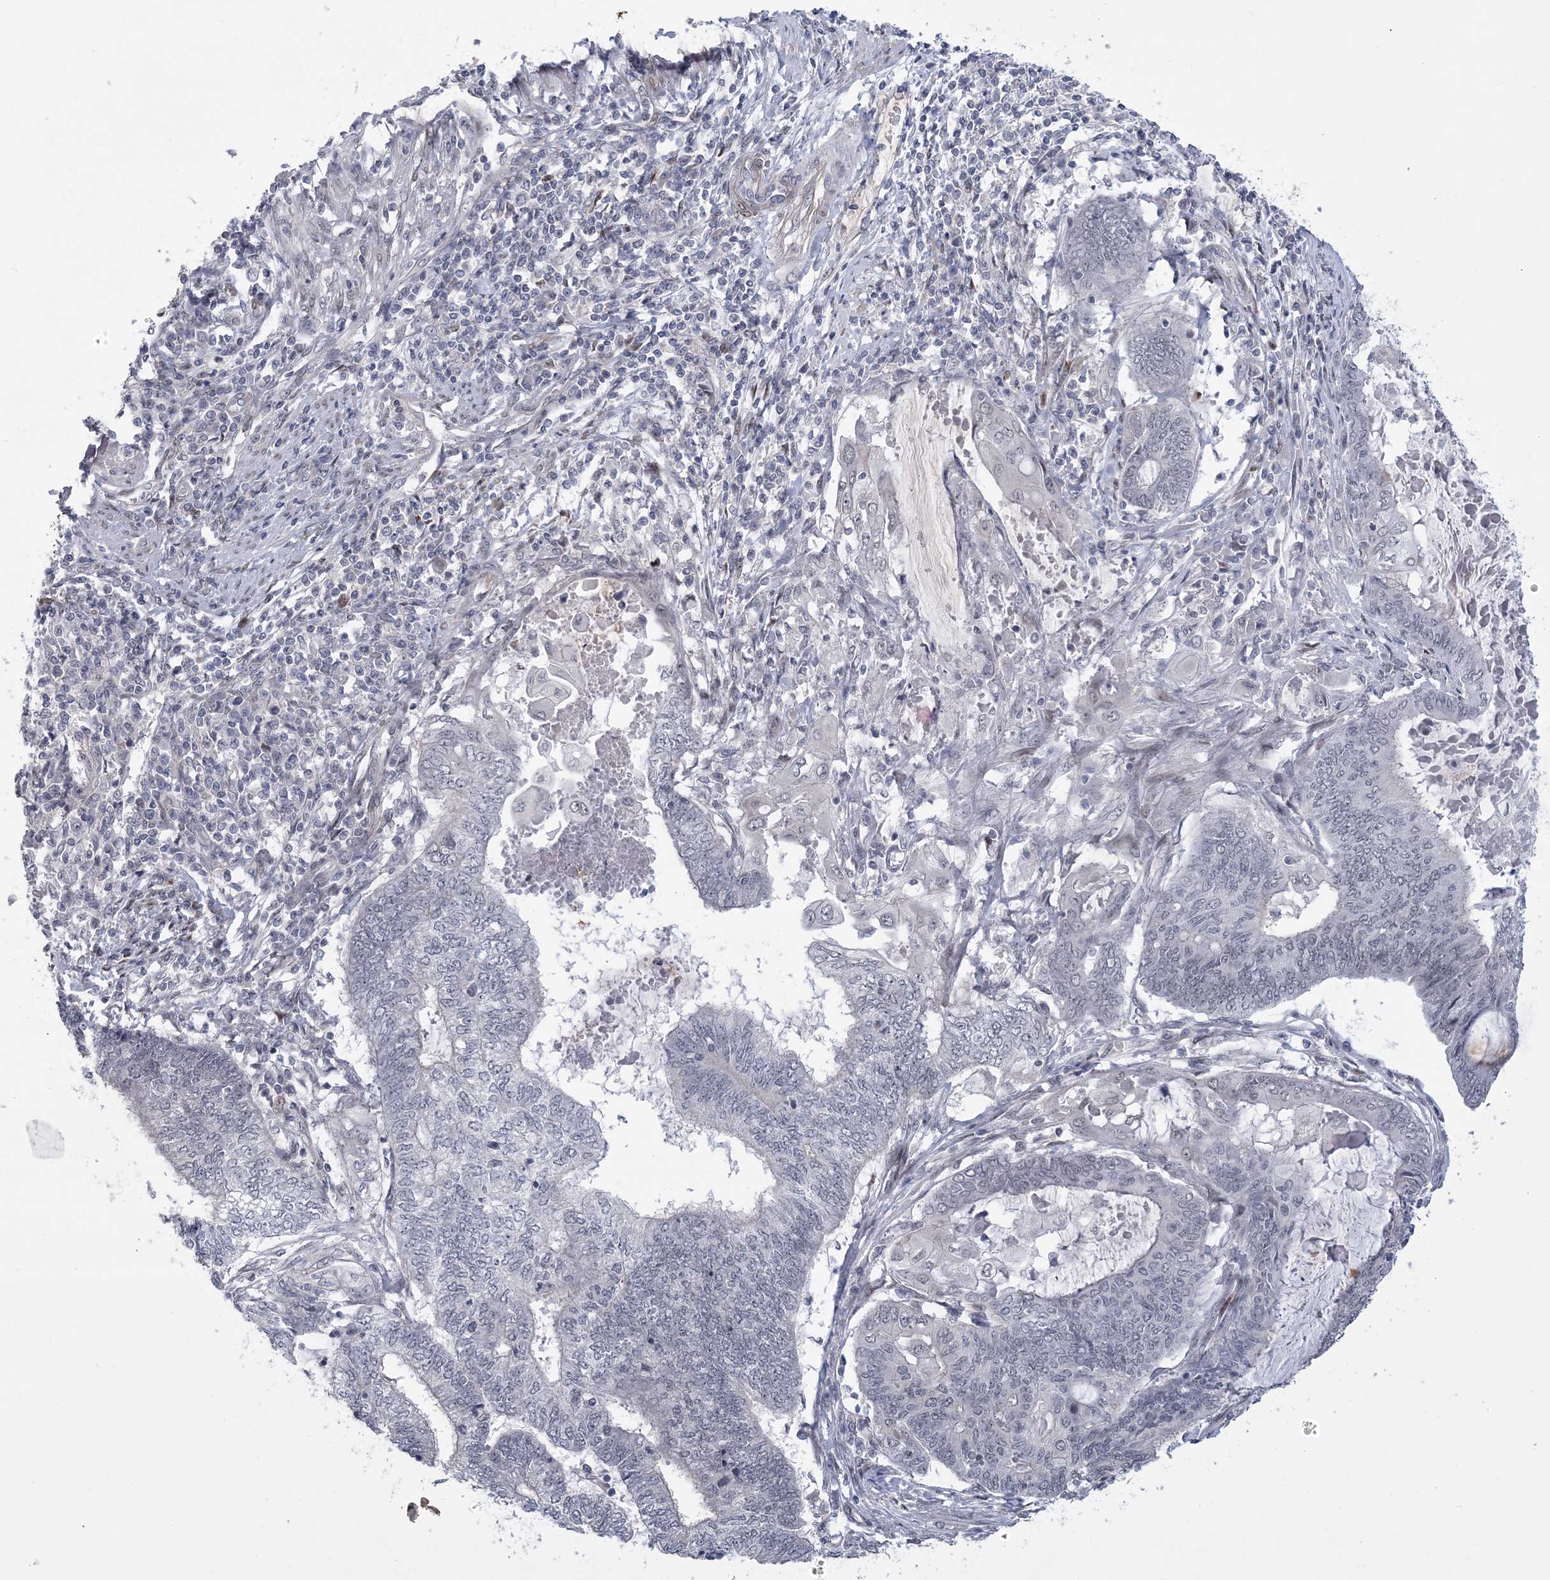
{"staining": {"intensity": "negative", "quantity": "none", "location": "none"}, "tissue": "endometrial cancer", "cell_type": "Tumor cells", "image_type": "cancer", "snomed": [{"axis": "morphology", "description": "Adenocarcinoma, NOS"}, {"axis": "topography", "description": "Uterus"}, {"axis": "topography", "description": "Endometrium"}], "caption": "DAB (3,3'-diaminobenzidine) immunohistochemical staining of endometrial cancer (adenocarcinoma) demonstrates no significant staining in tumor cells. (DAB (3,3'-diaminobenzidine) immunohistochemistry (IHC) visualized using brightfield microscopy, high magnification).", "gene": "HOMEZ", "patient": {"sex": "female", "age": 70}}